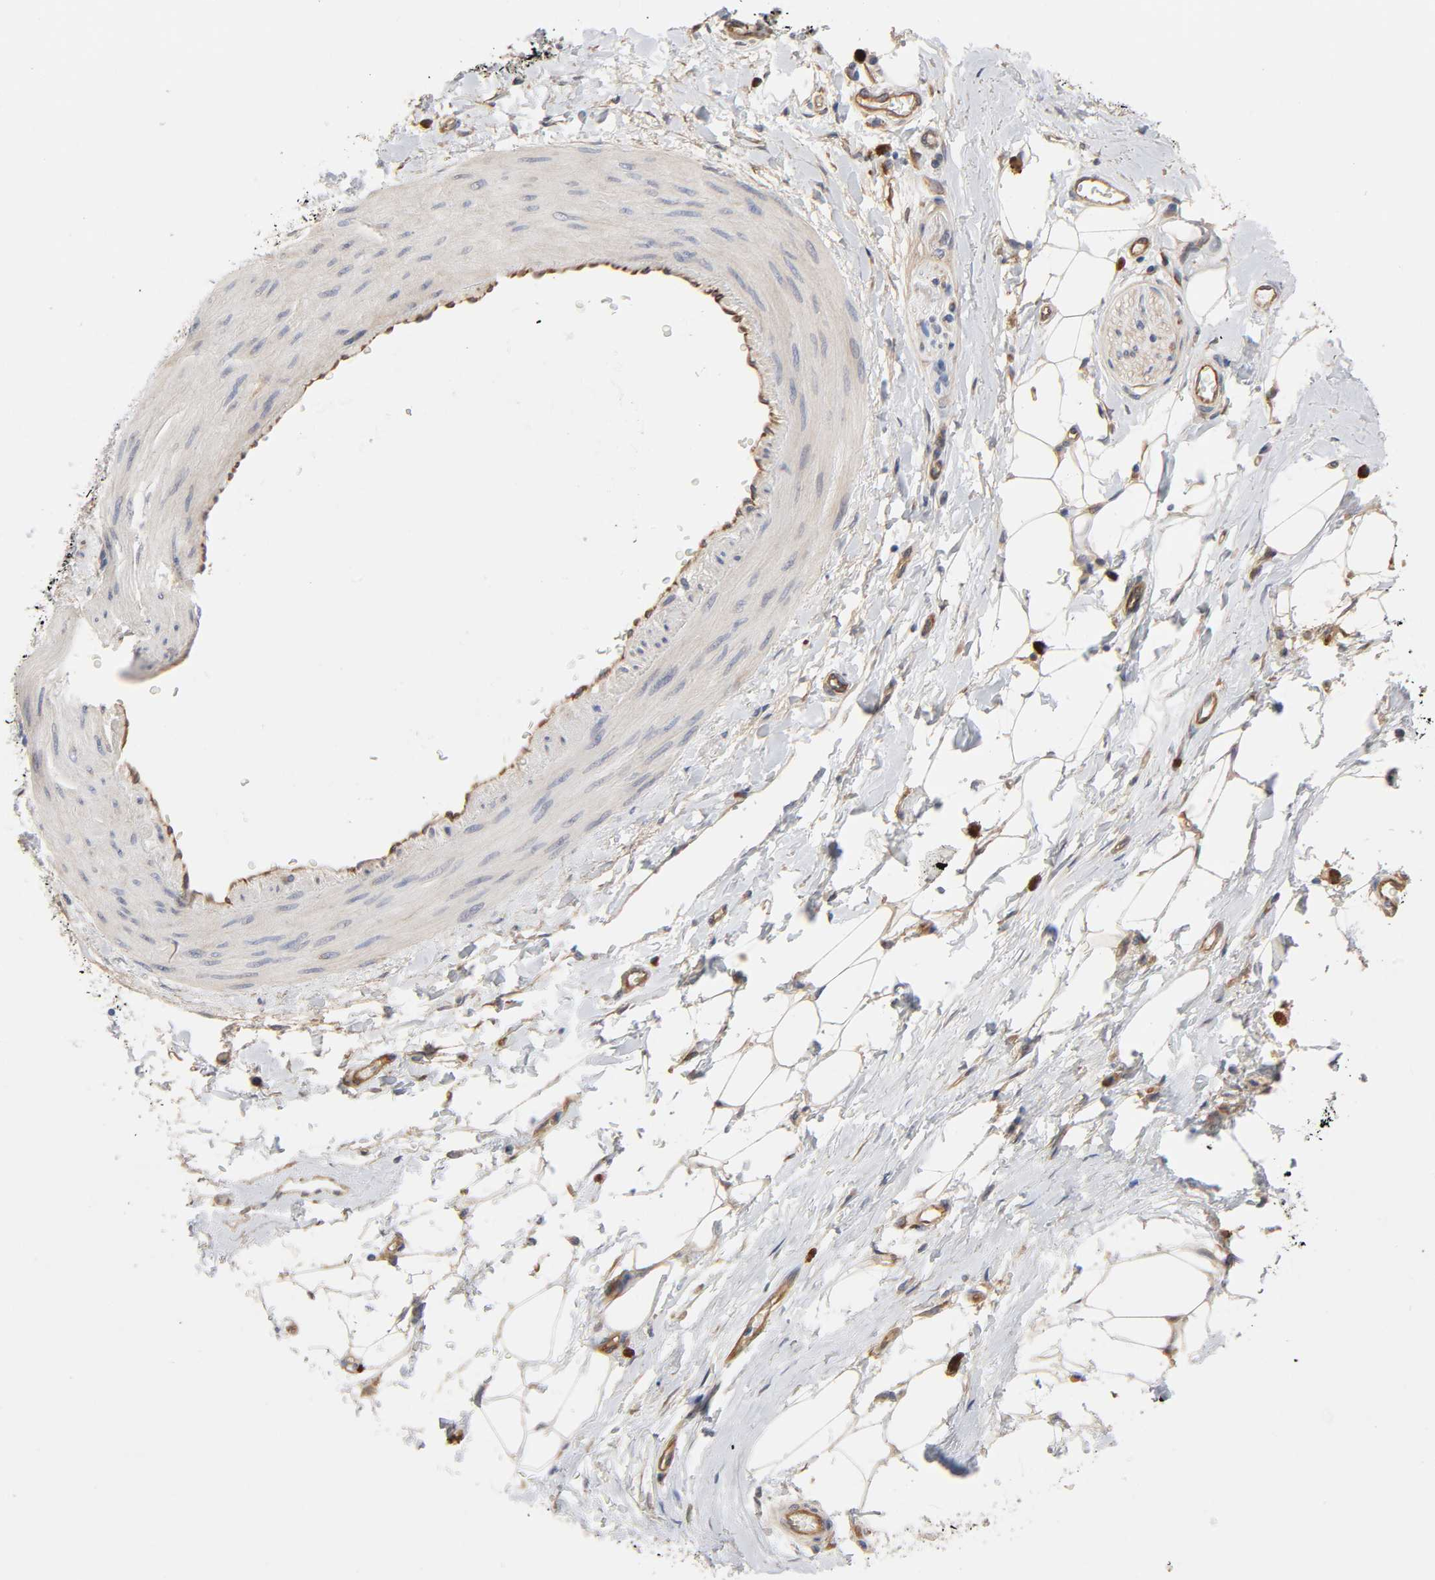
{"staining": {"intensity": "weak", "quantity": "25%-75%", "location": "cytoplasmic/membranous"}, "tissue": "adipose tissue", "cell_type": "Adipocytes", "image_type": "normal", "snomed": [{"axis": "morphology", "description": "Normal tissue, NOS"}, {"axis": "morphology", "description": "Urothelial carcinoma, High grade"}, {"axis": "topography", "description": "Vascular tissue"}, {"axis": "topography", "description": "Urinary bladder"}], "caption": "Protein expression analysis of benign human adipose tissue reveals weak cytoplasmic/membranous expression in about 25%-75% of adipocytes. (DAB = brown stain, brightfield microscopy at high magnification).", "gene": "RAB13", "patient": {"sex": "female", "age": 56}}